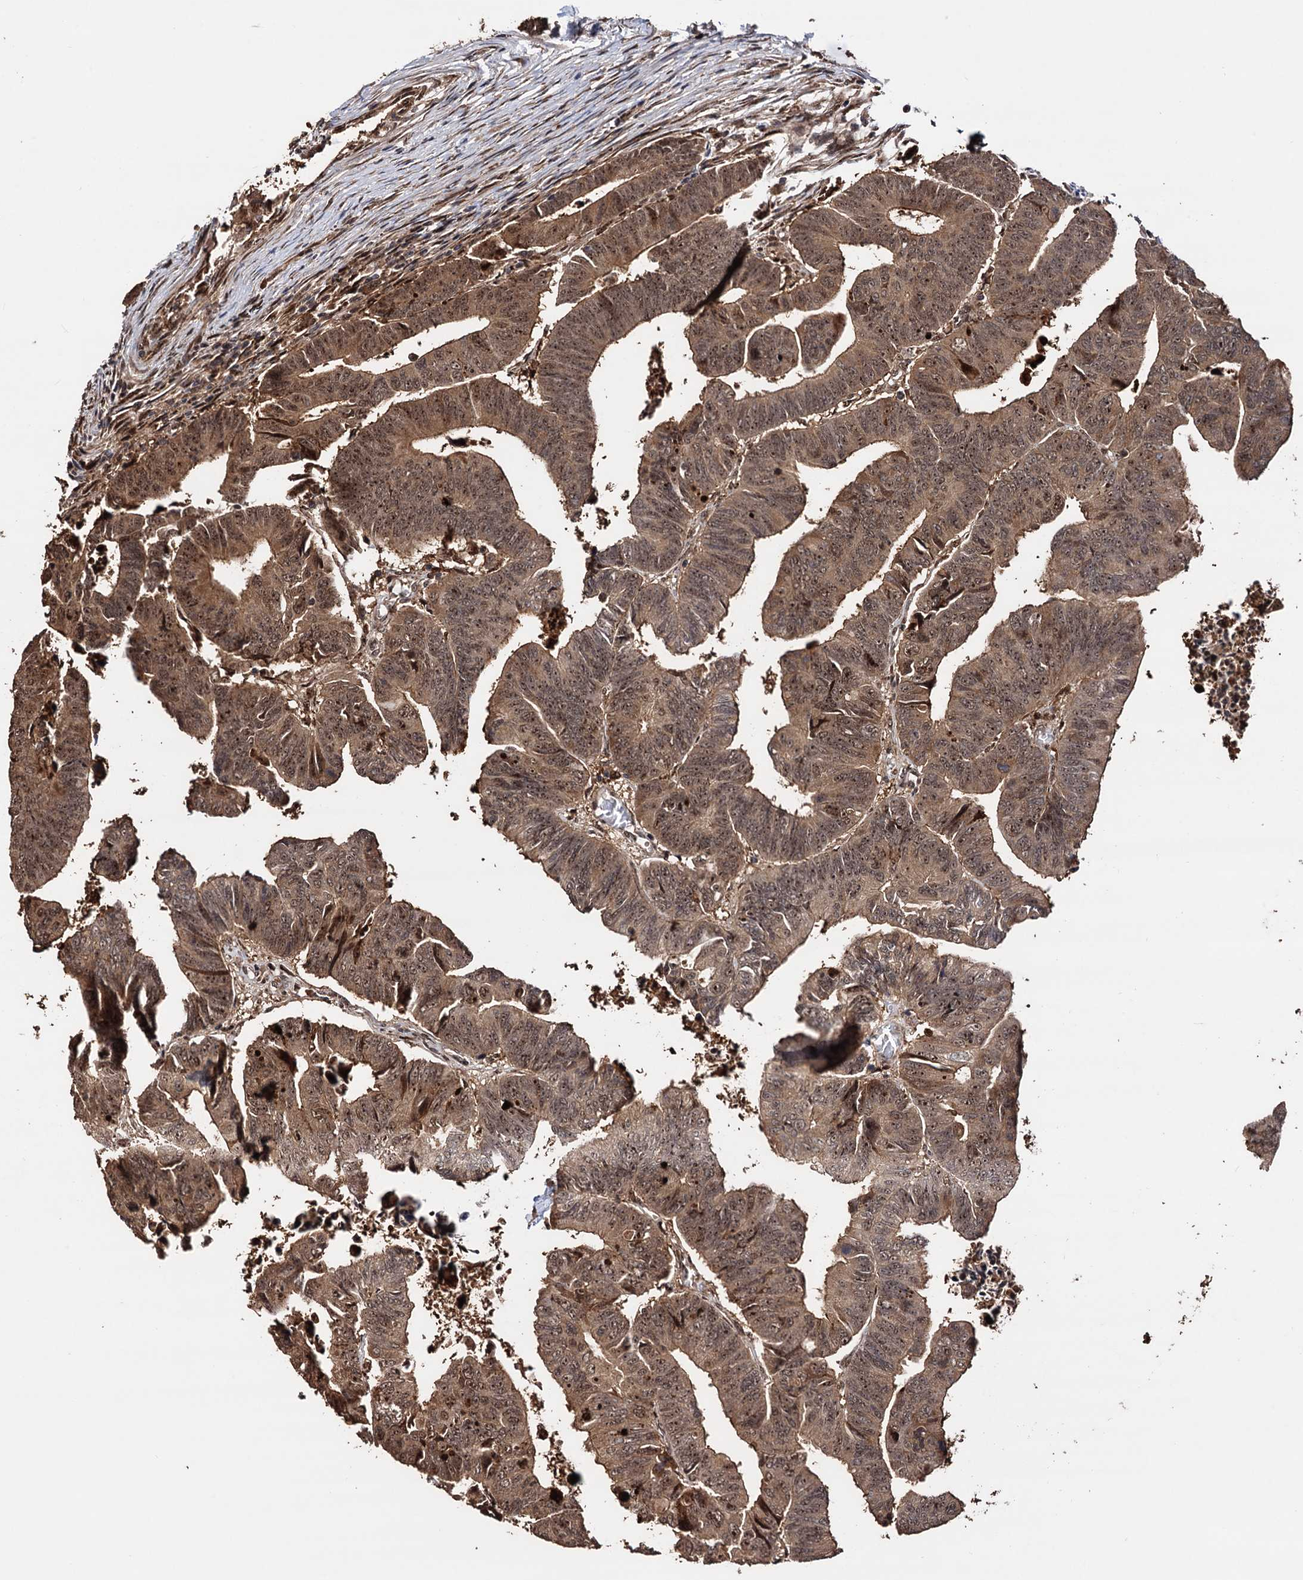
{"staining": {"intensity": "moderate", "quantity": ">75%", "location": "cytoplasmic/membranous,nuclear"}, "tissue": "colorectal cancer", "cell_type": "Tumor cells", "image_type": "cancer", "snomed": [{"axis": "morphology", "description": "Adenocarcinoma, NOS"}, {"axis": "topography", "description": "Rectum"}], "caption": "Immunohistochemical staining of adenocarcinoma (colorectal) shows medium levels of moderate cytoplasmic/membranous and nuclear positivity in about >75% of tumor cells.", "gene": "PIGB", "patient": {"sex": "female", "age": 65}}